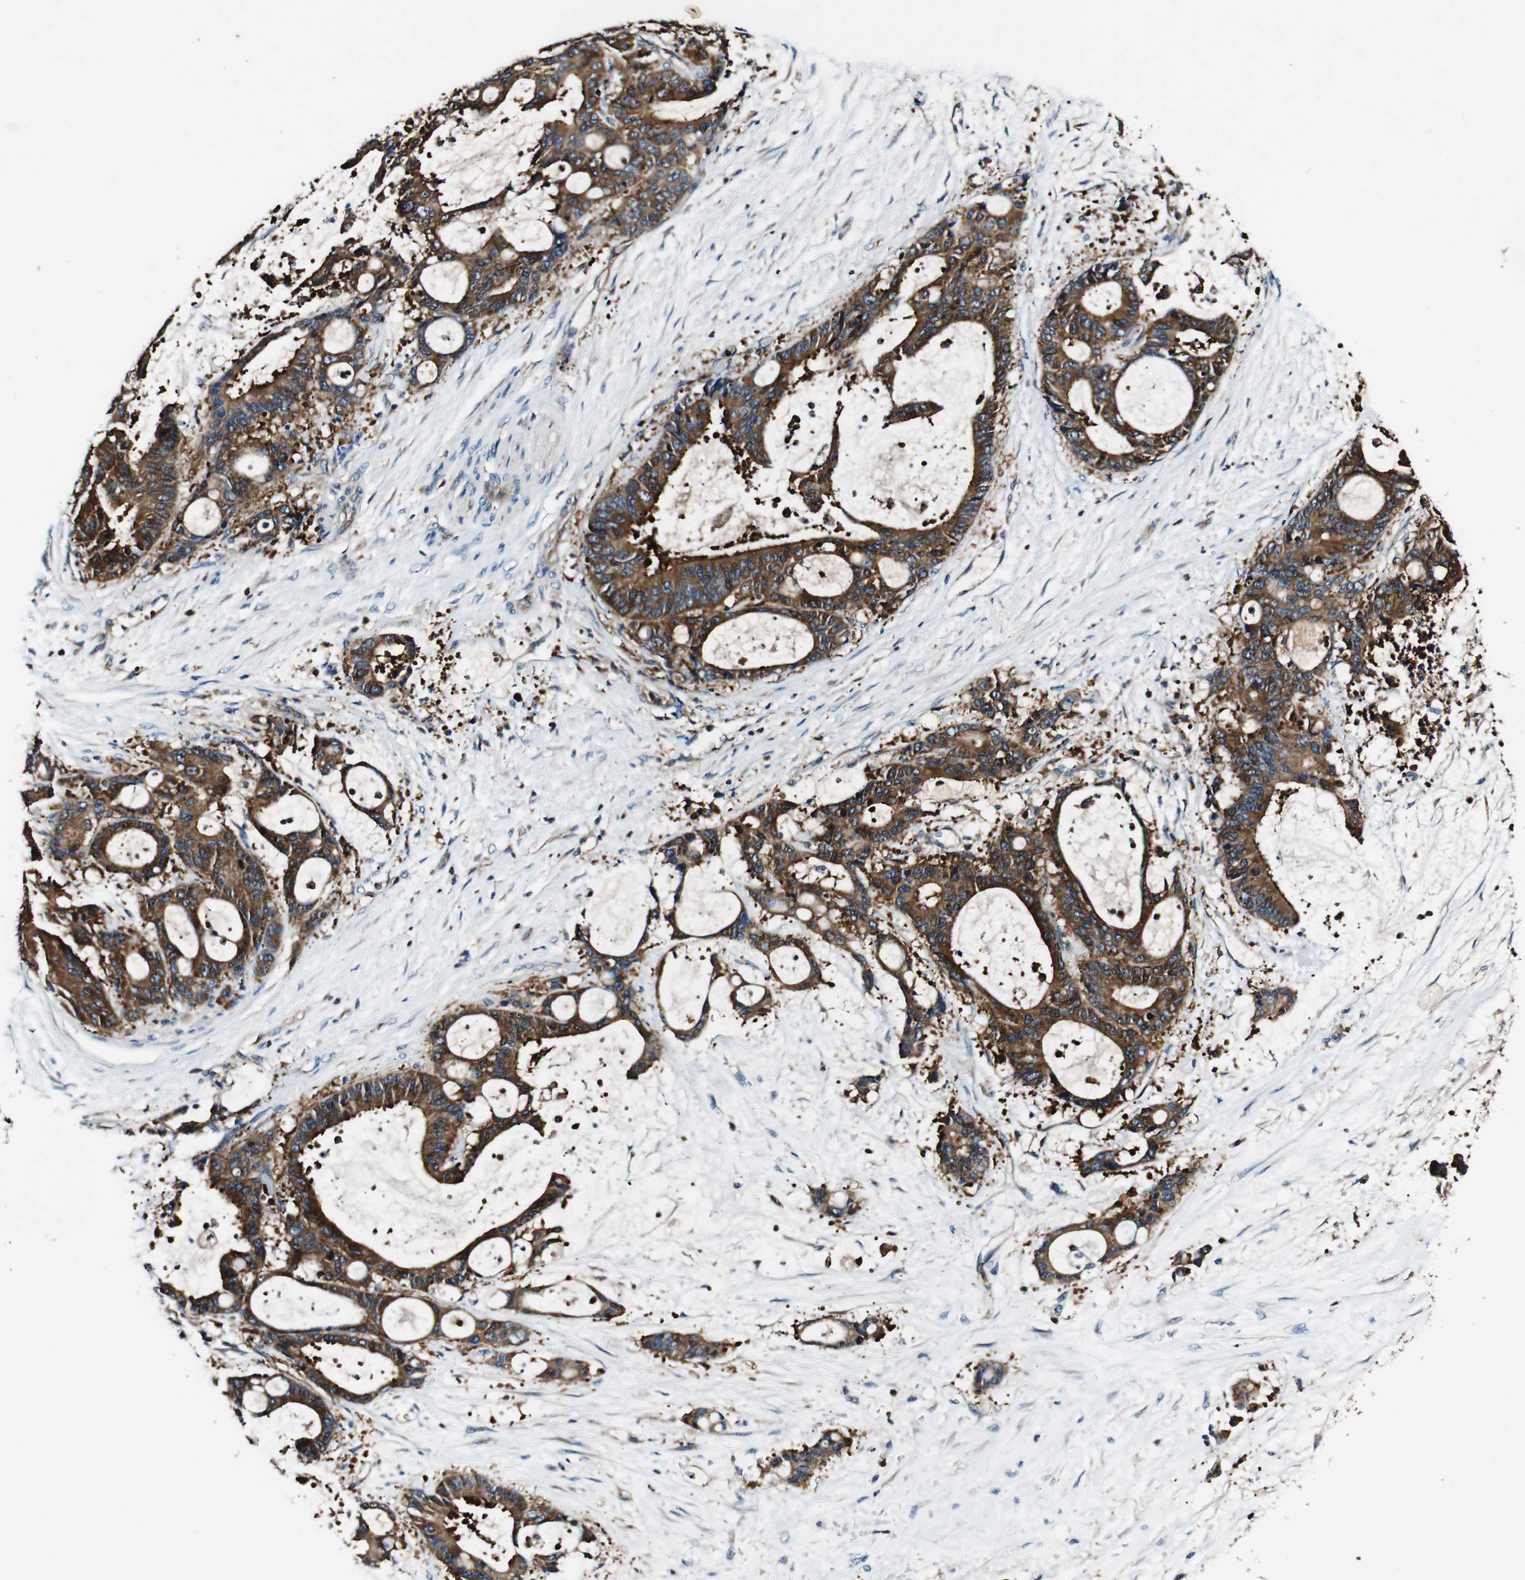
{"staining": {"intensity": "strong", "quantity": ">75%", "location": "cytoplasmic/membranous"}, "tissue": "liver cancer", "cell_type": "Tumor cells", "image_type": "cancer", "snomed": [{"axis": "morphology", "description": "Normal tissue, NOS"}, {"axis": "morphology", "description": "Cholangiocarcinoma"}, {"axis": "topography", "description": "Liver"}, {"axis": "topography", "description": "Peripheral nerve tissue"}], "caption": "Liver cancer (cholangiocarcinoma) stained with immunohistochemistry (IHC) shows strong cytoplasmic/membranous staining in approximately >75% of tumor cells.", "gene": "RHOT2", "patient": {"sex": "female", "age": 73}}